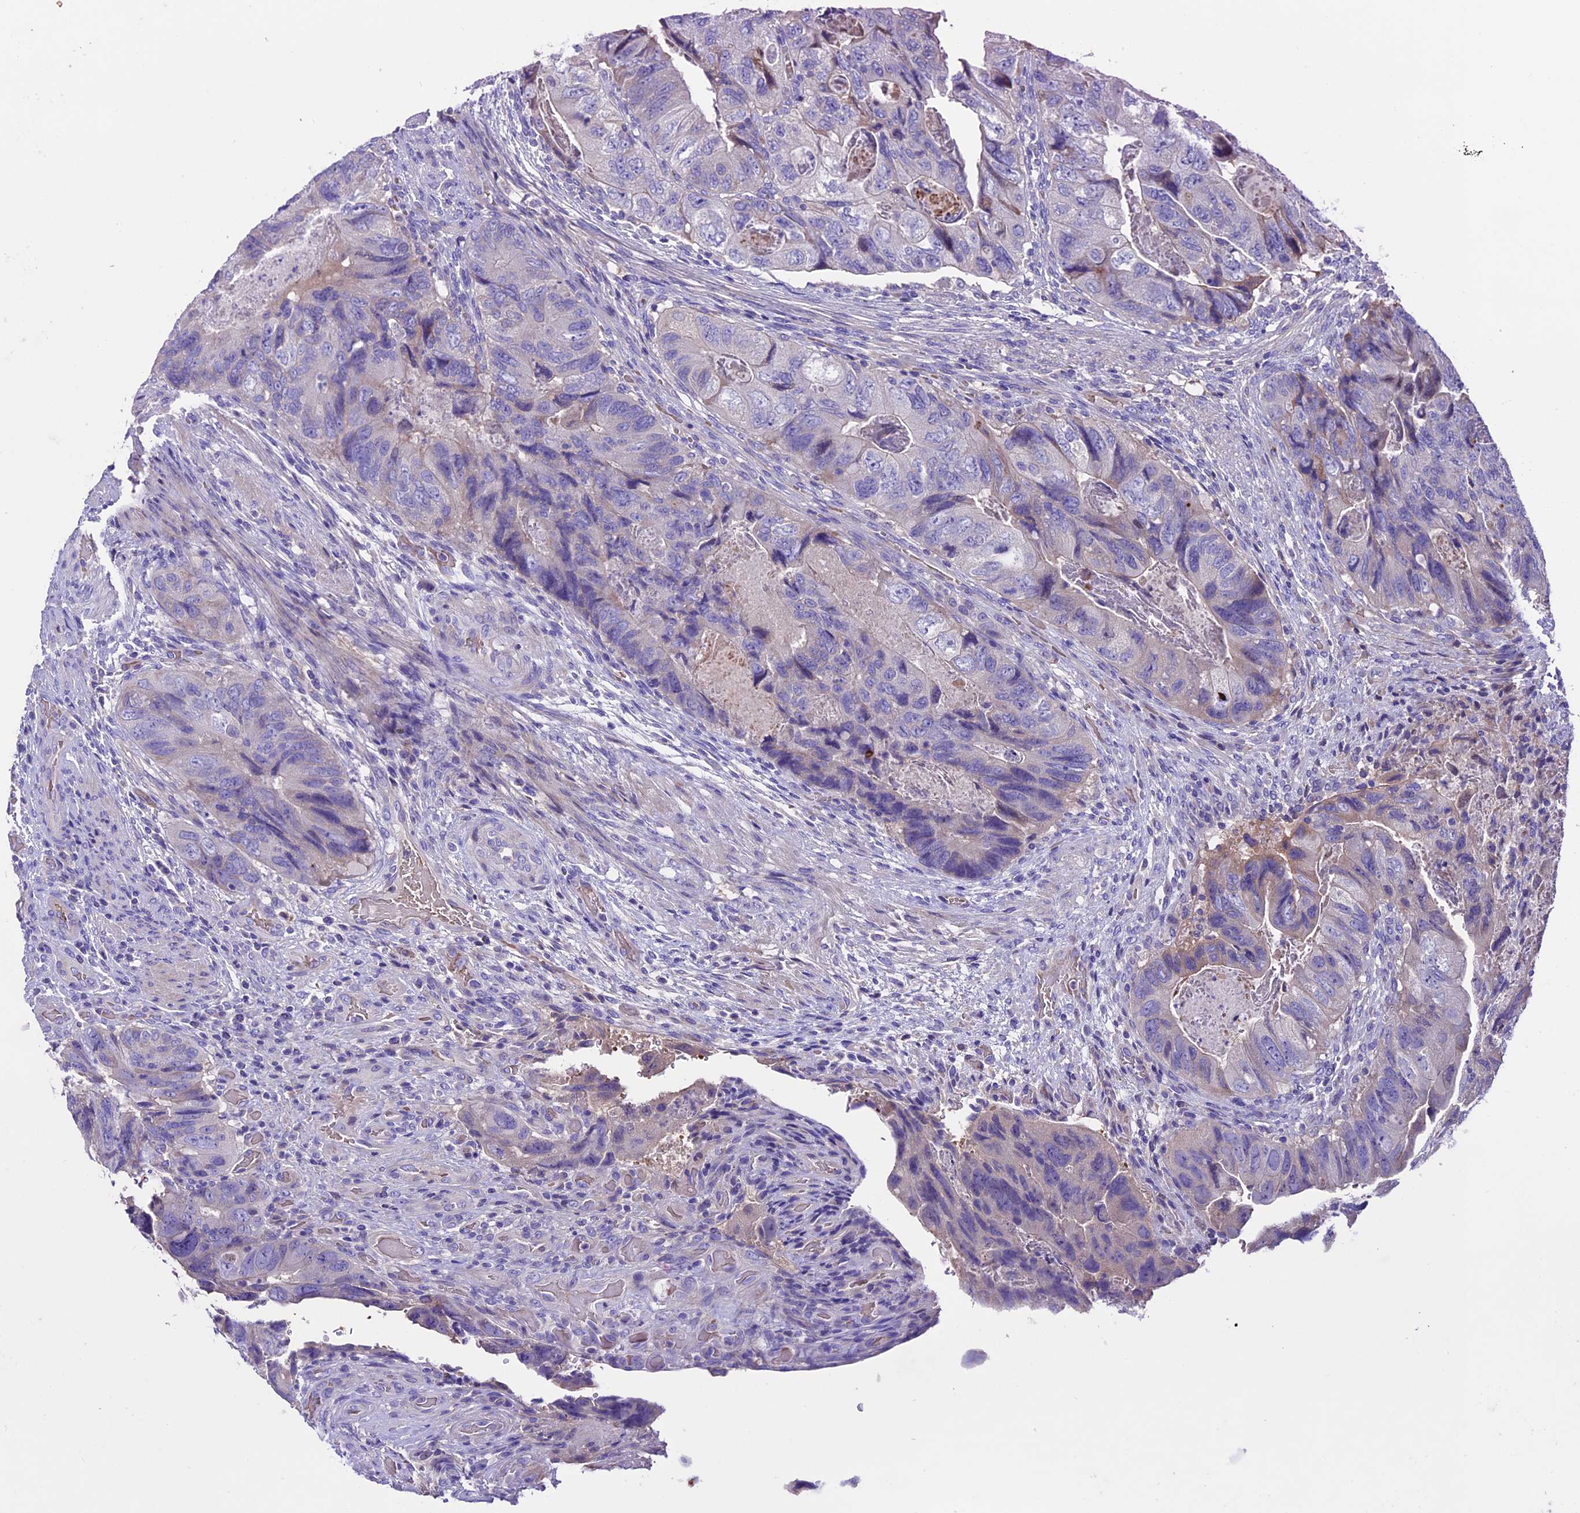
{"staining": {"intensity": "negative", "quantity": "none", "location": "none"}, "tissue": "colorectal cancer", "cell_type": "Tumor cells", "image_type": "cancer", "snomed": [{"axis": "morphology", "description": "Adenocarcinoma, NOS"}, {"axis": "topography", "description": "Rectum"}], "caption": "DAB immunohistochemical staining of colorectal cancer displays no significant expression in tumor cells.", "gene": "TCP11L2", "patient": {"sex": "male", "age": 63}}